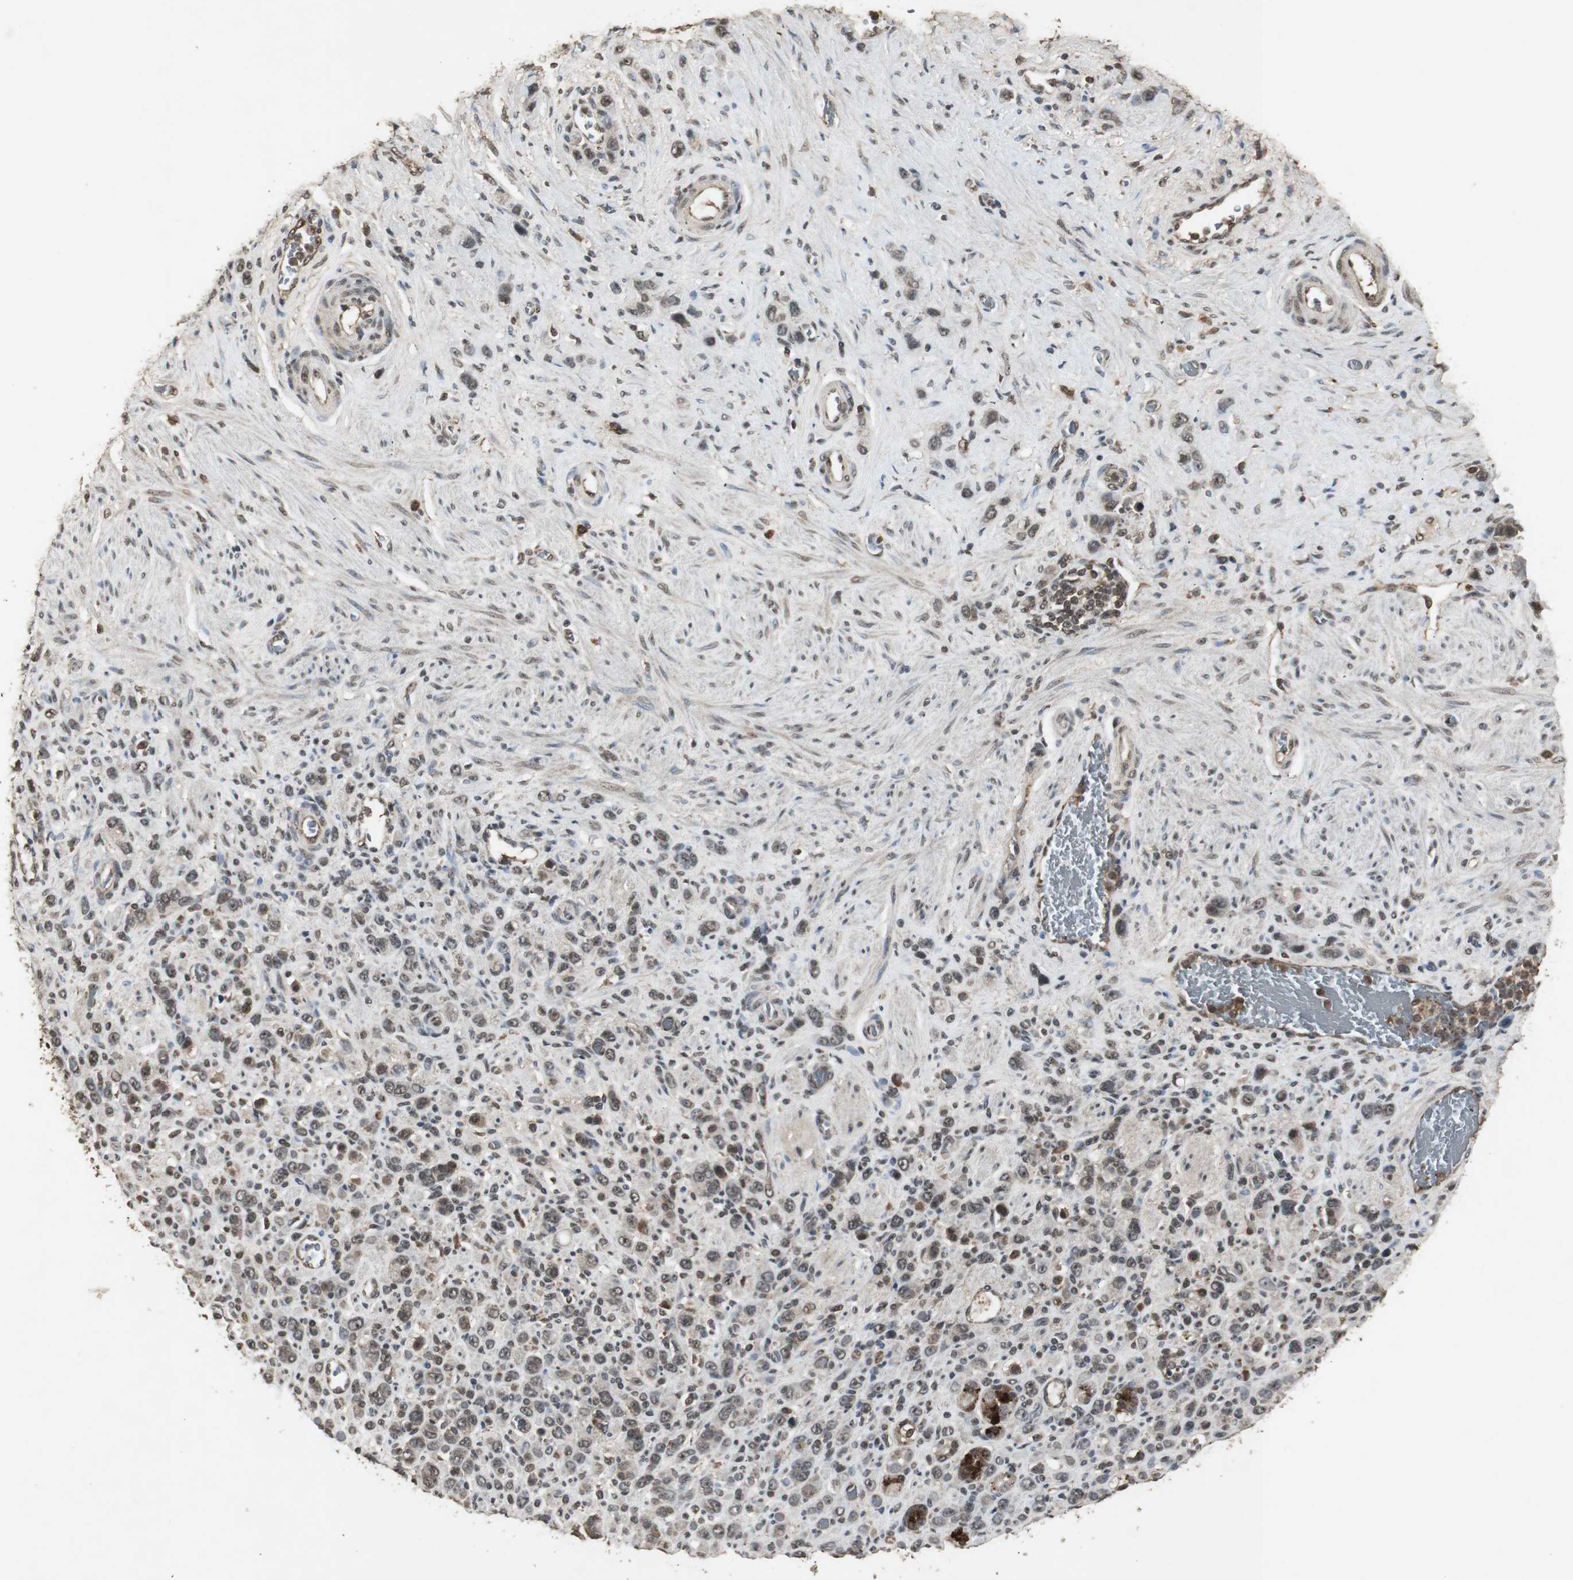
{"staining": {"intensity": "moderate", "quantity": ">75%", "location": "cytoplasmic/membranous,nuclear"}, "tissue": "stomach cancer", "cell_type": "Tumor cells", "image_type": "cancer", "snomed": [{"axis": "morphology", "description": "Normal tissue, NOS"}, {"axis": "morphology", "description": "Adenocarcinoma, NOS"}, {"axis": "morphology", "description": "Adenocarcinoma, High grade"}, {"axis": "topography", "description": "Stomach, upper"}, {"axis": "topography", "description": "Stomach"}], "caption": "Immunohistochemical staining of human stomach adenocarcinoma demonstrates medium levels of moderate cytoplasmic/membranous and nuclear protein staining in about >75% of tumor cells.", "gene": "EMX1", "patient": {"sex": "female", "age": 65}}